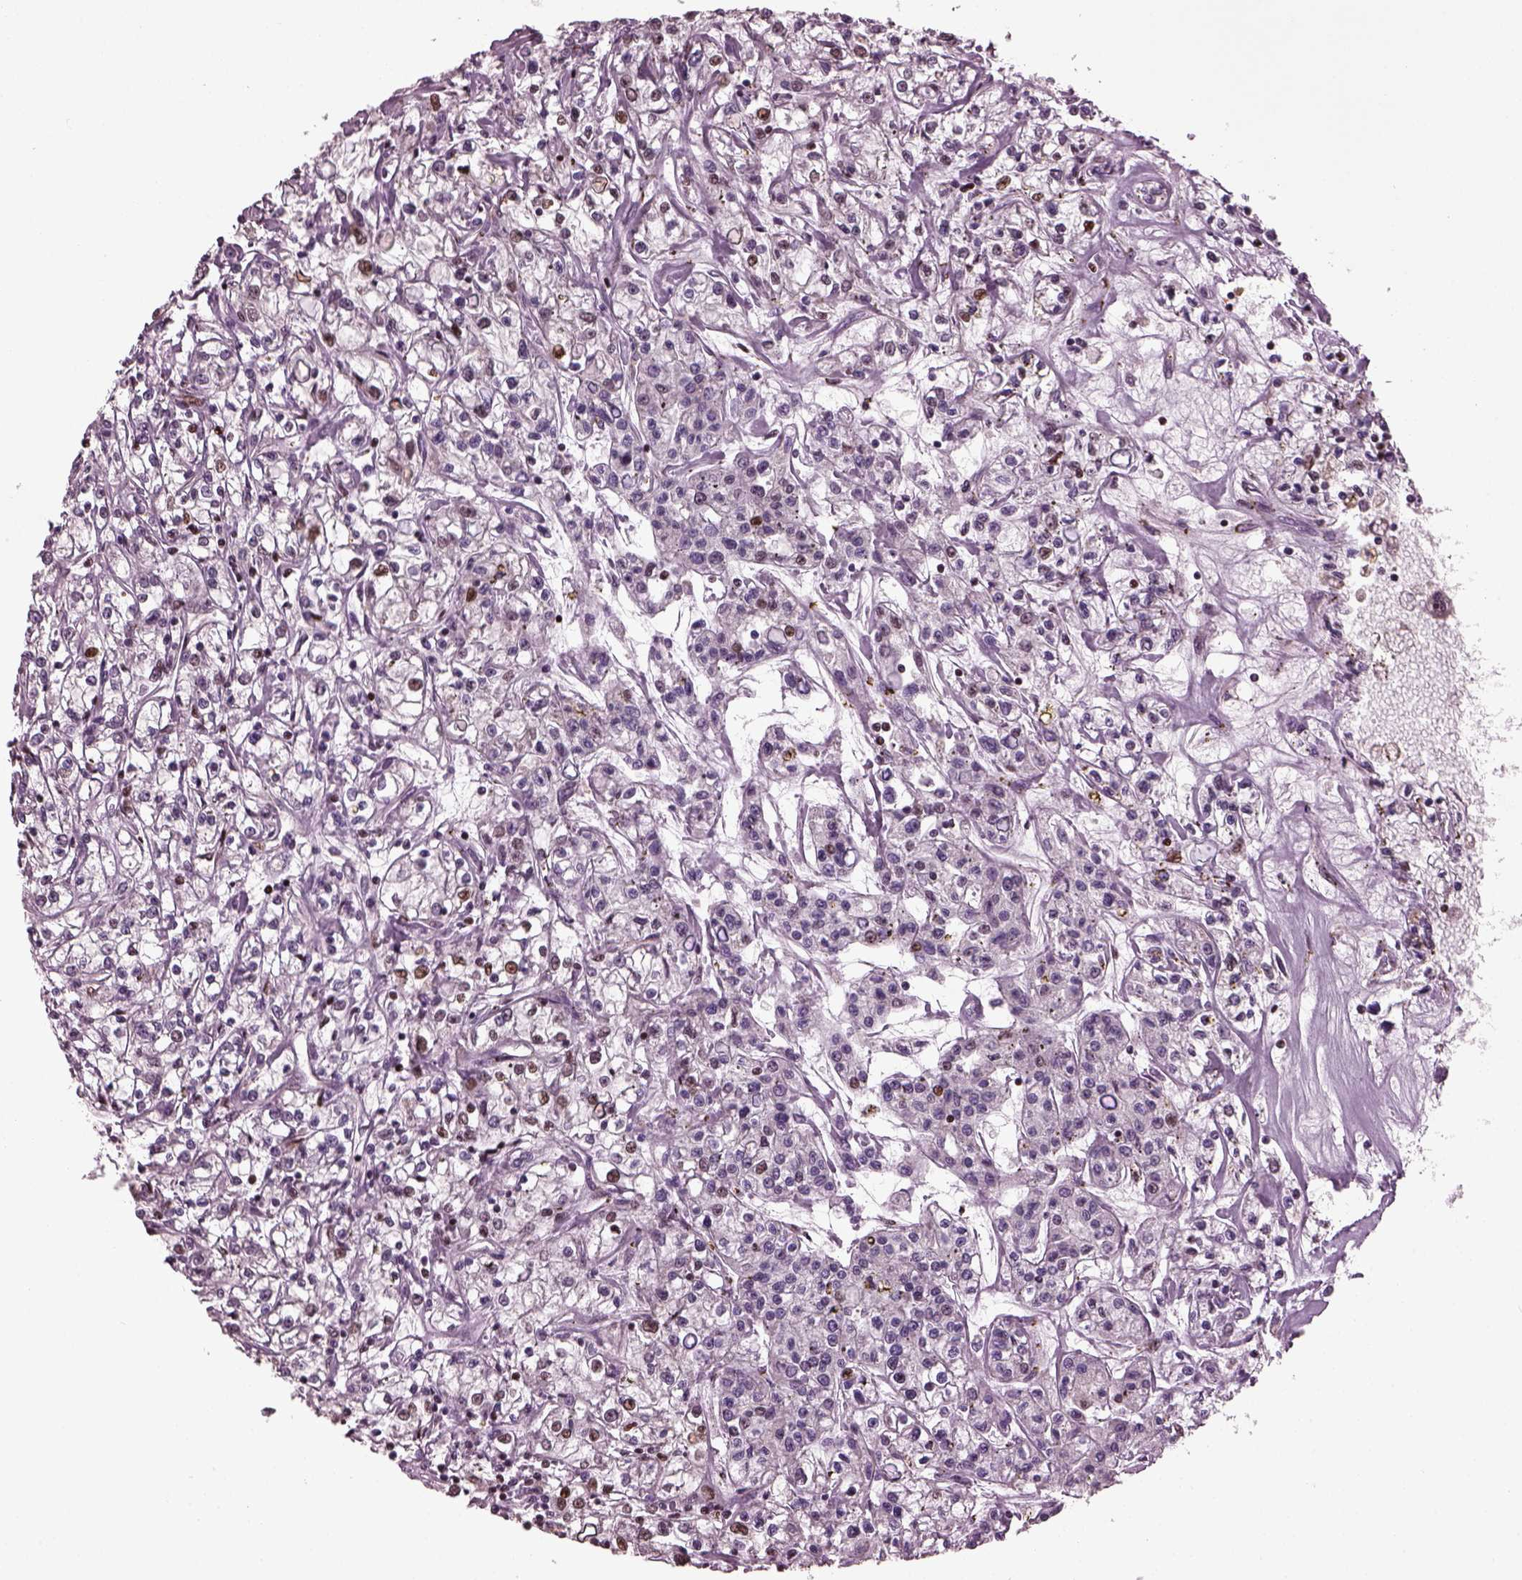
{"staining": {"intensity": "negative", "quantity": "none", "location": "none"}, "tissue": "renal cancer", "cell_type": "Tumor cells", "image_type": "cancer", "snomed": [{"axis": "morphology", "description": "Adenocarcinoma, NOS"}, {"axis": "topography", "description": "Kidney"}], "caption": "Renal cancer (adenocarcinoma) stained for a protein using immunohistochemistry (IHC) exhibits no staining tumor cells.", "gene": "RUFY3", "patient": {"sex": "female", "age": 59}}